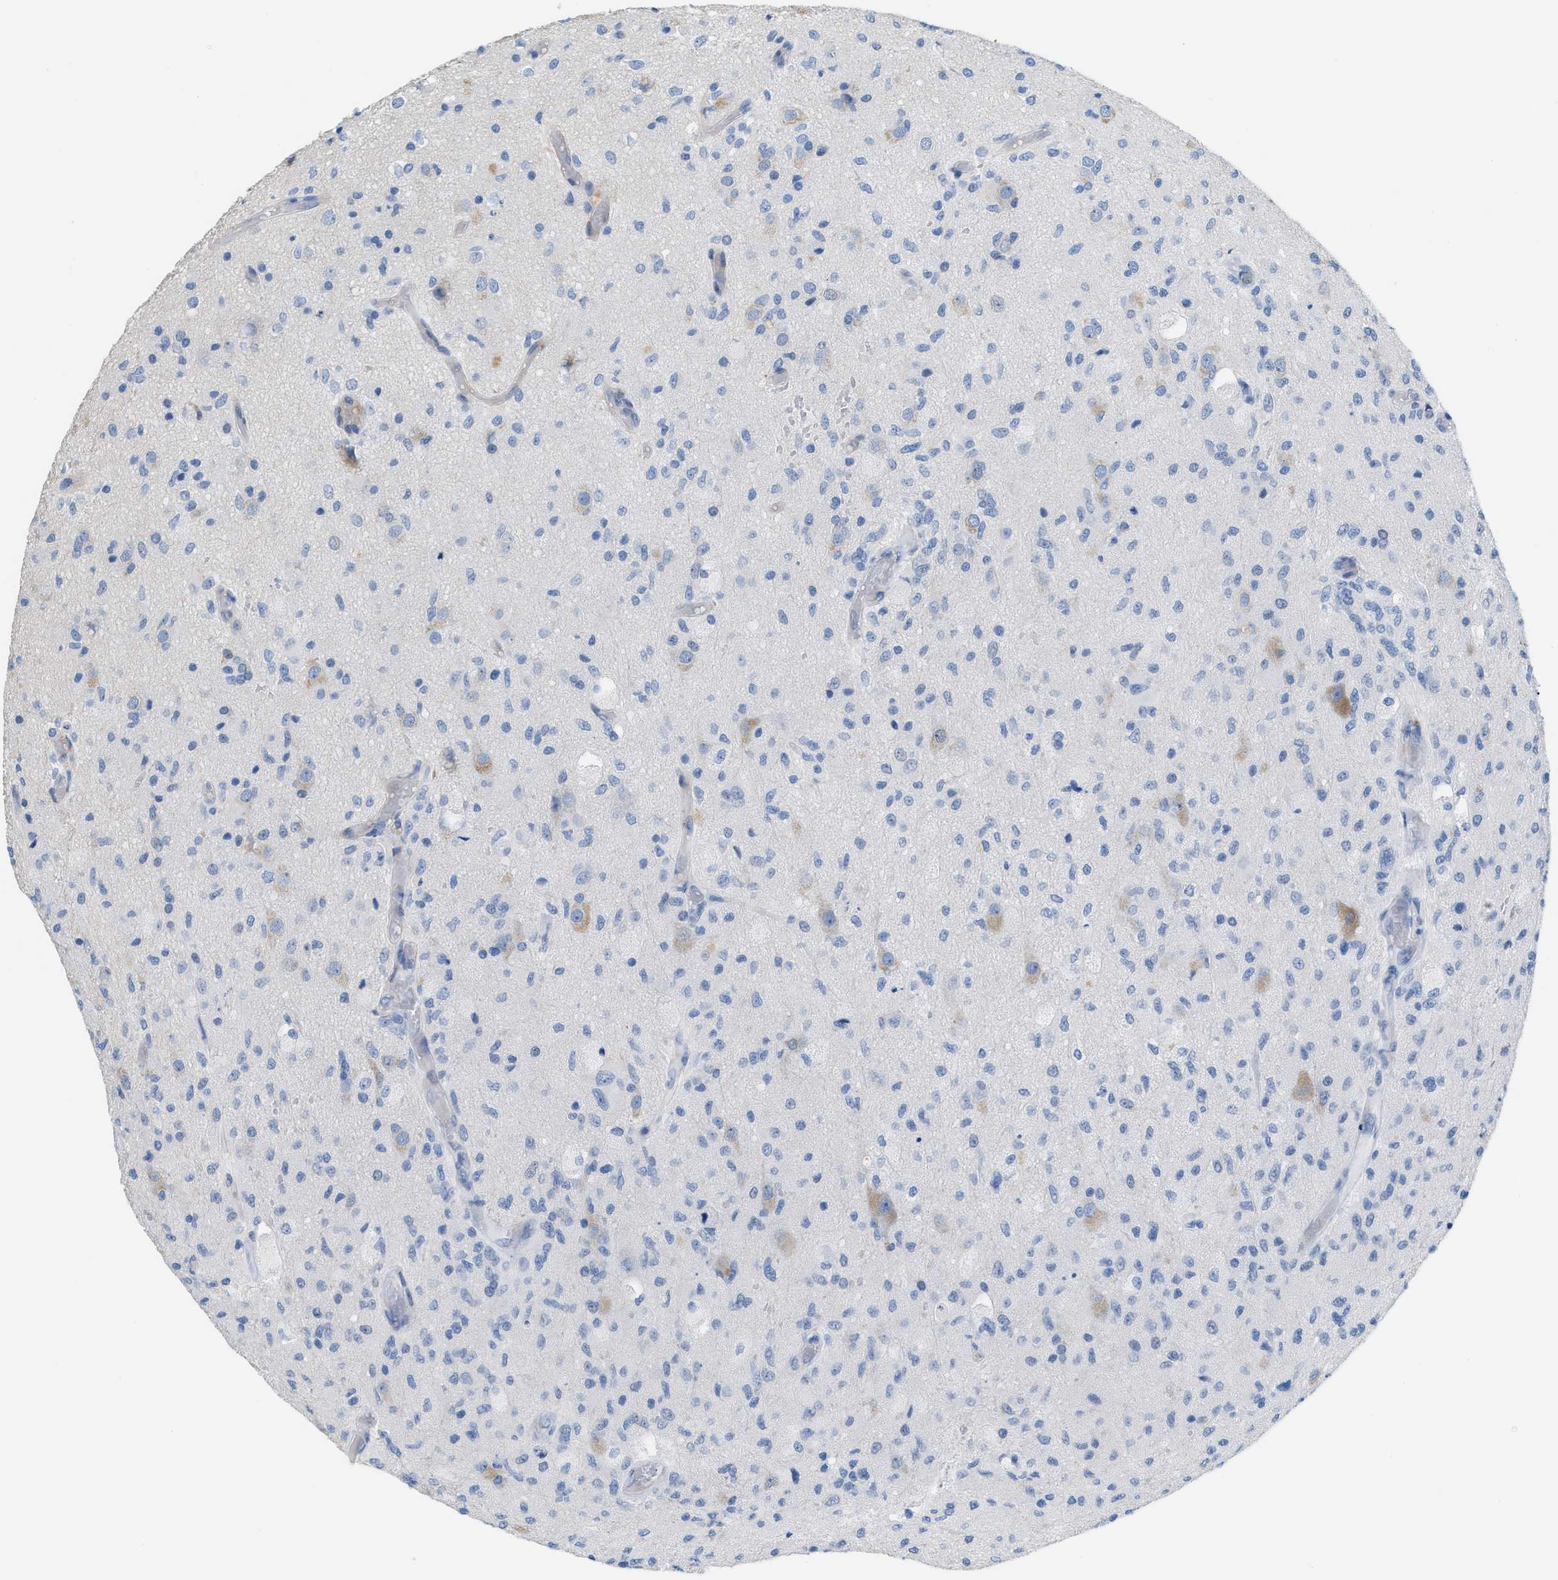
{"staining": {"intensity": "negative", "quantity": "none", "location": "none"}, "tissue": "glioma", "cell_type": "Tumor cells", "image_type": "cancer", "snomed": [{"axis": "morphology", "description": "Normal tissue, NOS"}, {"axis": "morphology", "description": "Glioma, malignant, High grade"}, {"axis": "topography", "description": "Cerebral cortex"}], "caption": "DAB (3,3'-diaminobenzidine) immunohistochemical staining of human glioma reveals no significant staining in tumor cells.", "gene": "MPP3", "patient": {"sex": "male", "age": 77}}